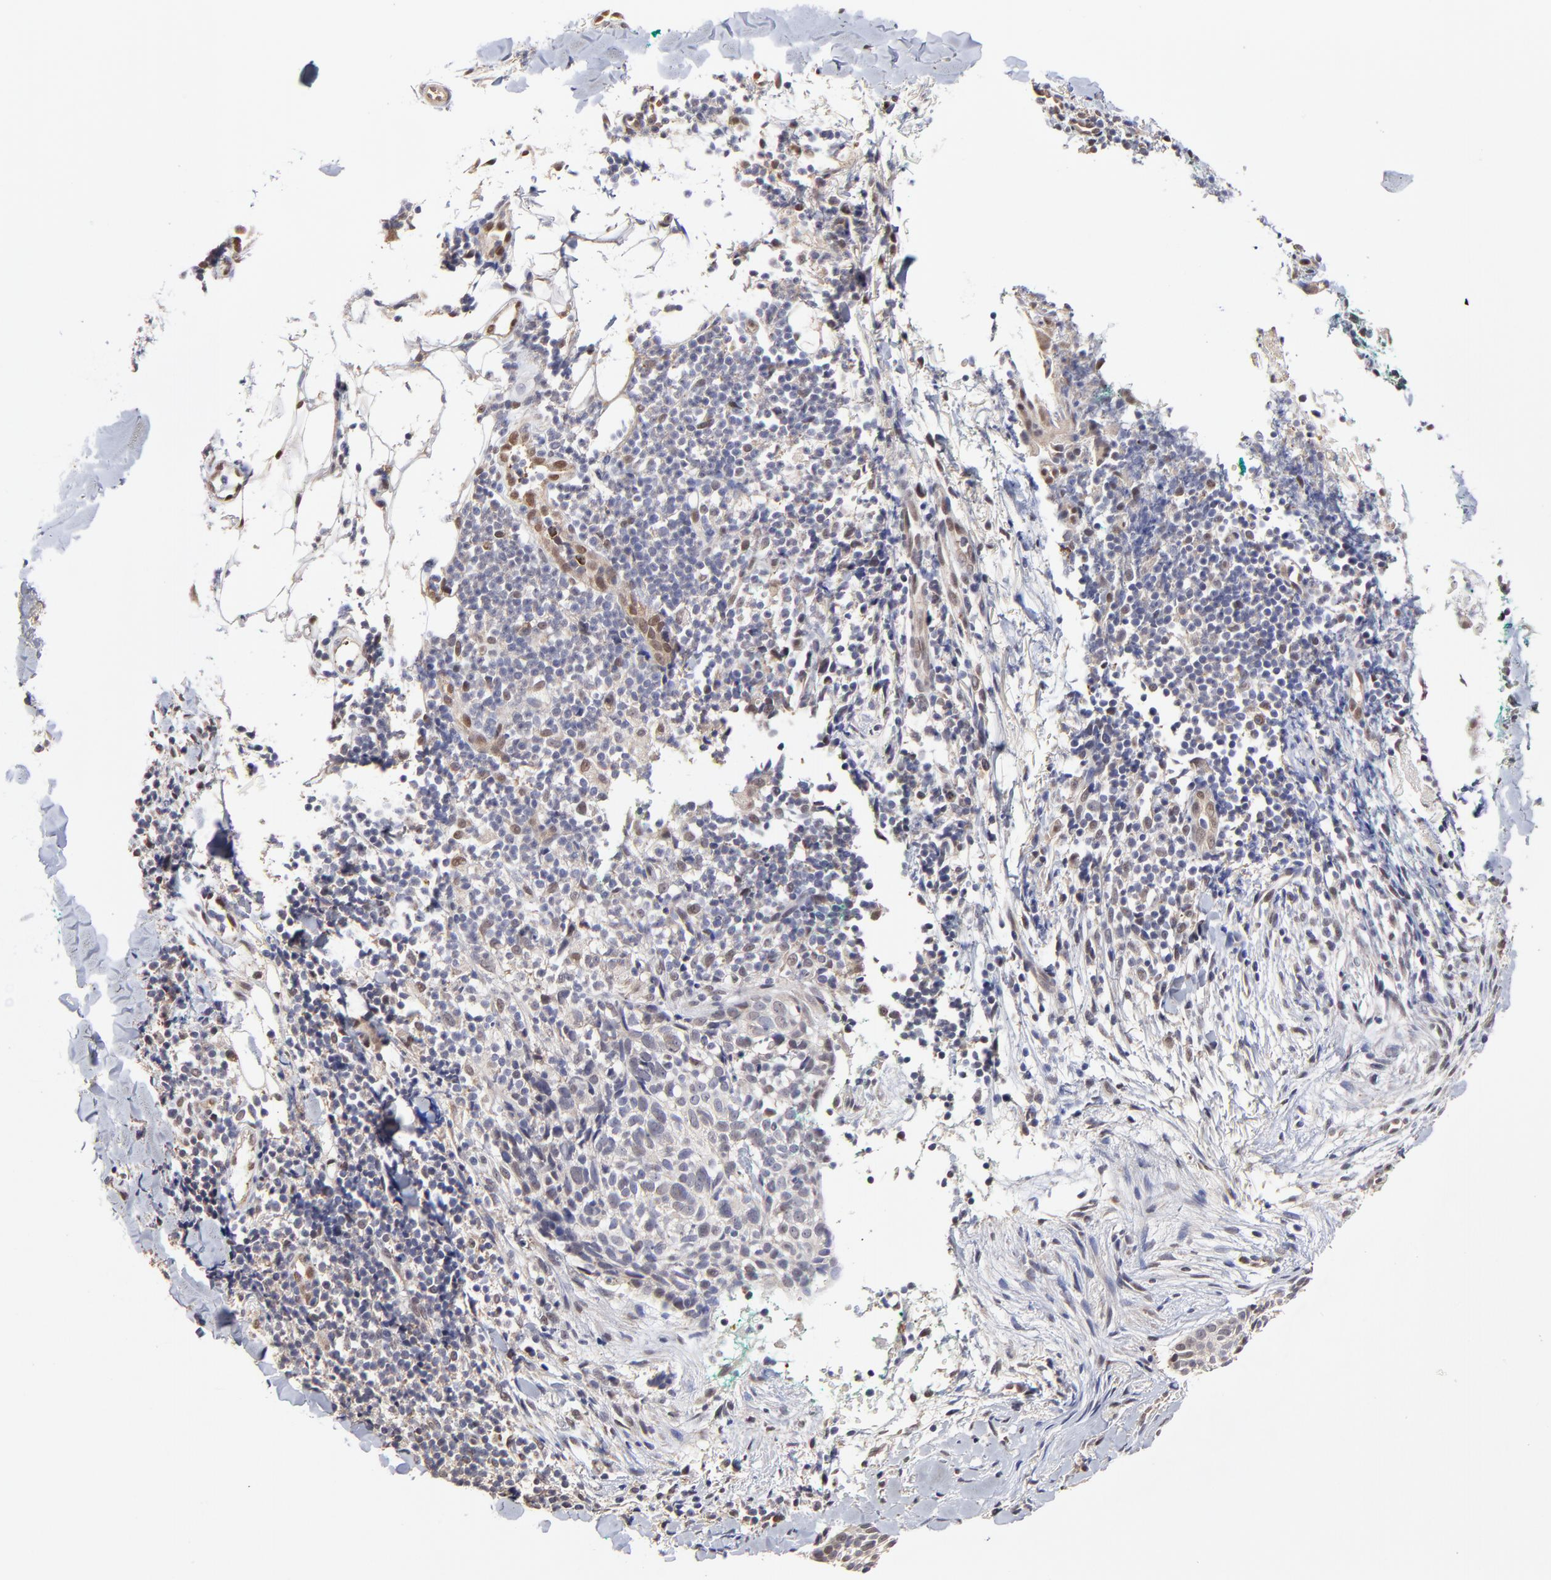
{"staining": {"intensity": "weak", "quantity": ">75%", "location": "cytoplasmic/membranous"}, "tissue": "skin cancer", "cell_type": "Tumor cells", "image_type": "cancer", "snomed": [{"axis": "morphology", "description": "Normal tissue, NOS"}, {"axis": "morphology", "description": "Basal cell carcinoma"}, {"axis": "topography", "description": "Skin"}], "caption": "Immunohistochemical staining of human skin cancer (basal cell carcinoma) demonstrates weak cytoplasmic/membranous protein expression in approximately >75% of tumor cells.", "gene": "ZNF10", "patient": {"sex": "female", "age": 57}}